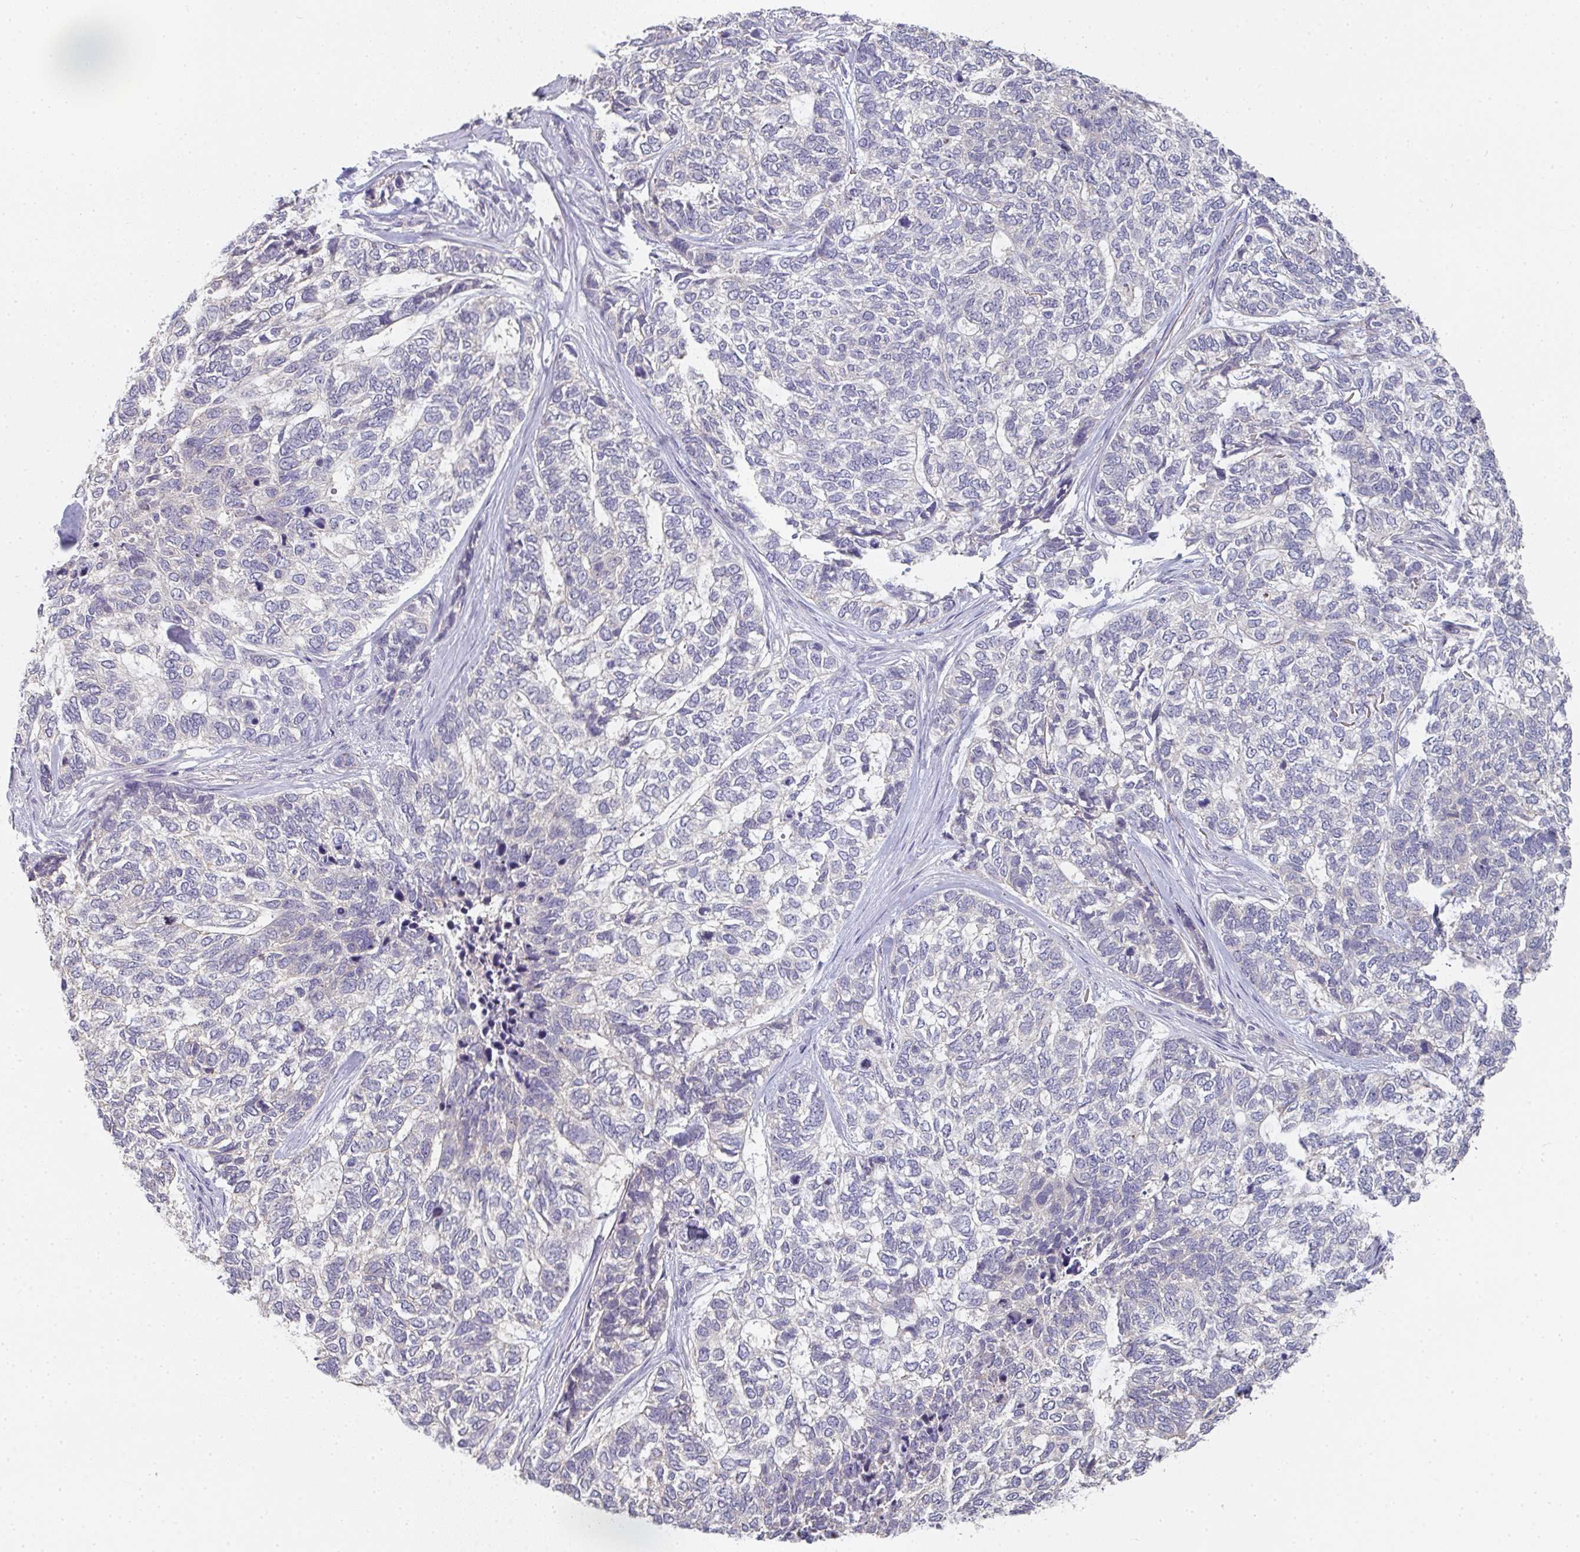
{"staining": {"intensity": "negative", "quantity": "none", "location": "none"}, "tissue": "skin cancer", "cell_type": "Tumor cells", "image_type": "cancer", "snomed": [{"axis": "morphology", "description": "Basal cell carcinoma"}, {"axis": "topography", "description": "Skin"}], "caption": "Immunohistochemistry (IHC) image of neoplastic tissue: human skin cancer (basal cell carcinoma) stained with DAB exhibits no significant protein staining in tumor cells.", "gene": "CHMP5", "patient": {"sex": "female", "age": 65}}